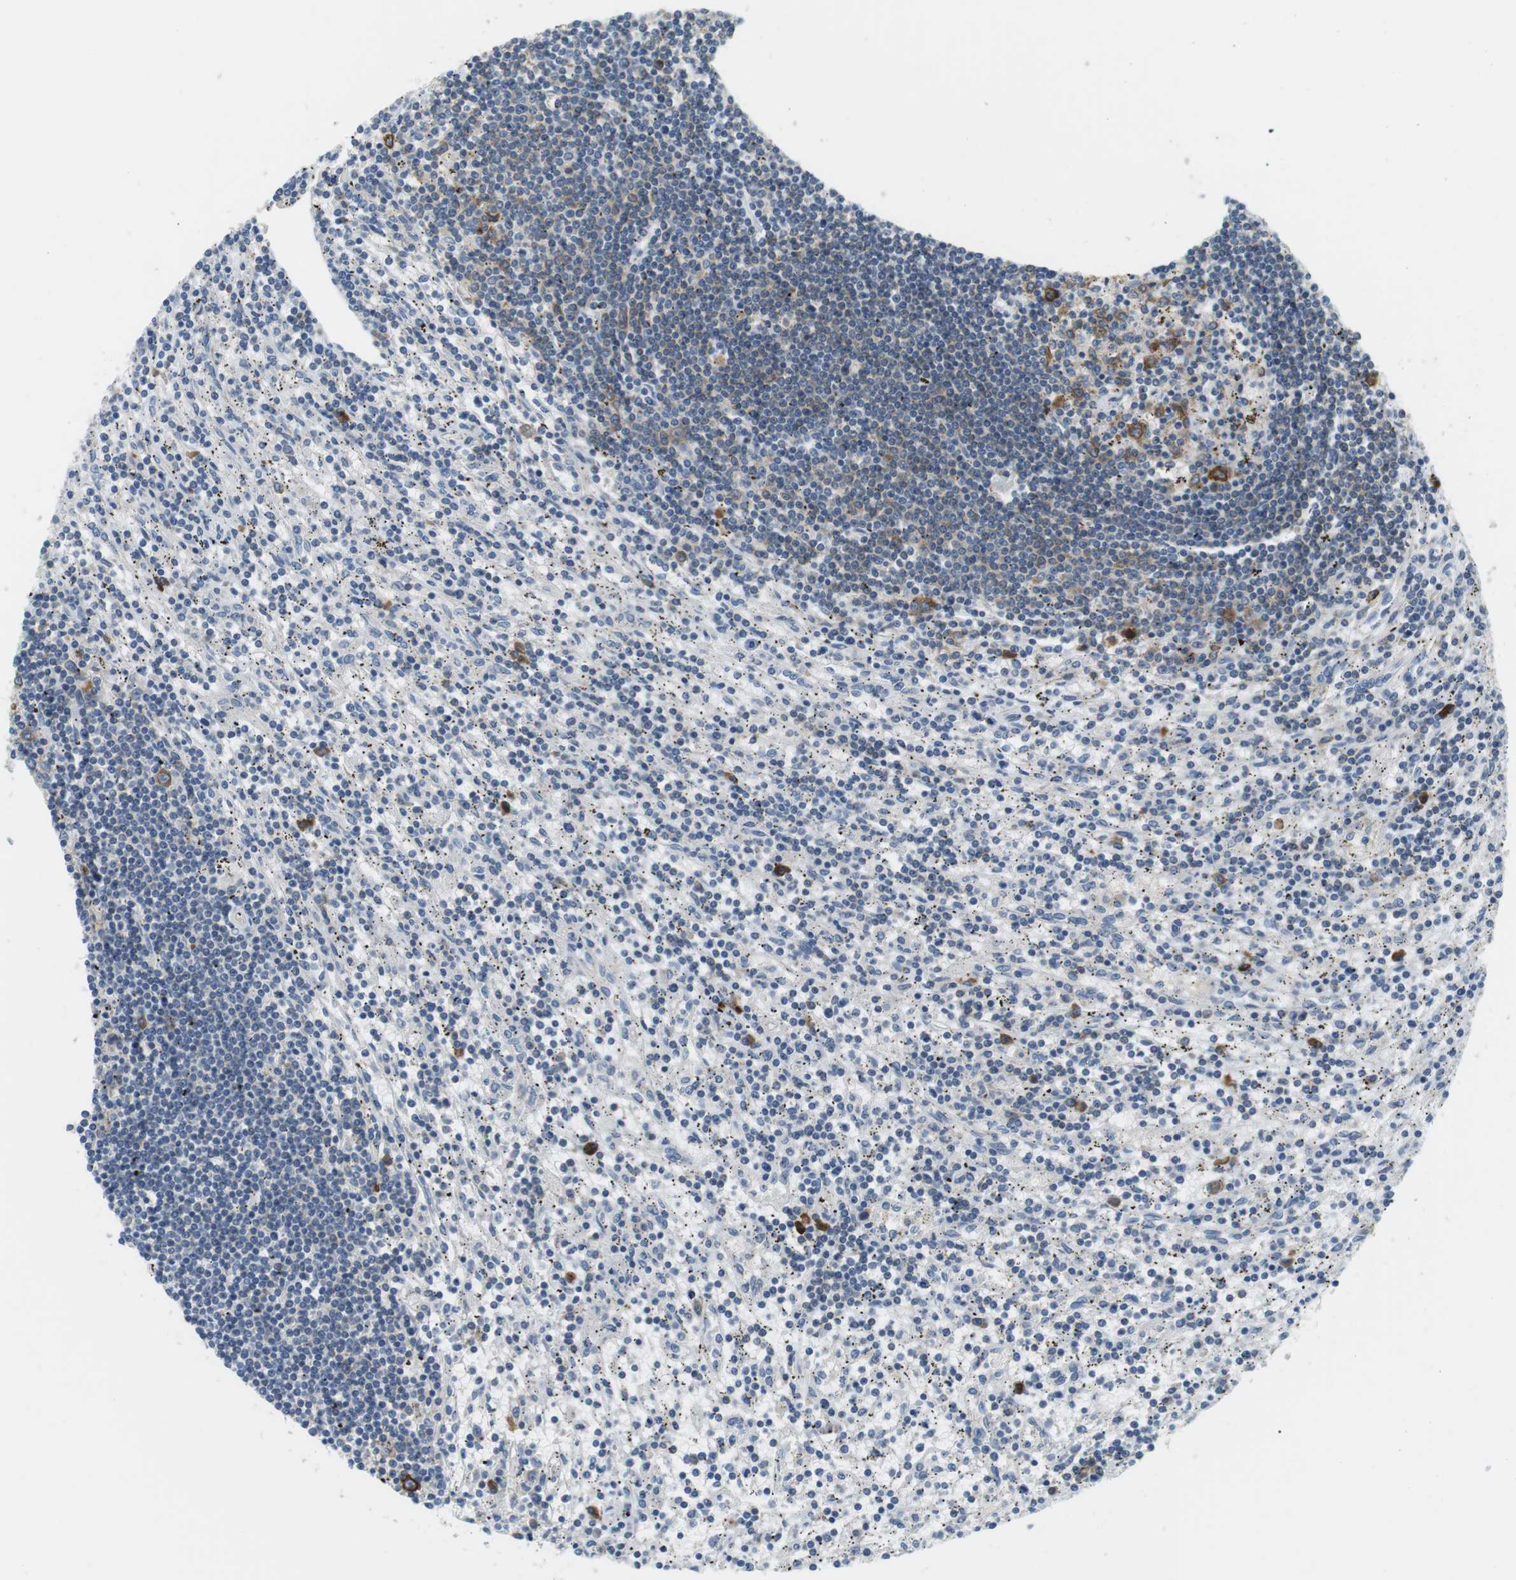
{"staining": {"intensity": "weak", "quantity": "<25%", "location": "cytoplasmic/membranous"}, "tissue": "lymphoma", "cell_type": "Tumor cells", "image_type": "cancer", "snomed": [{"axis": "morphology", "description": "Malignant lymphoma, non-Hodgkin's type, Low grade"}, {"axis": "topography", "description": "Spleen"}], "caption": "A high-resolution histopathology image shows IHC staining of low-grade malignant lymphoma, non-Hodgkin's type, which exhibits no significant expression in tumor cells. (Brightfield microscopy of DAB immunohistochemistry at high magnification).", "gene": "TMEM200A", "patient": {"sex": "male", "age": 76}}